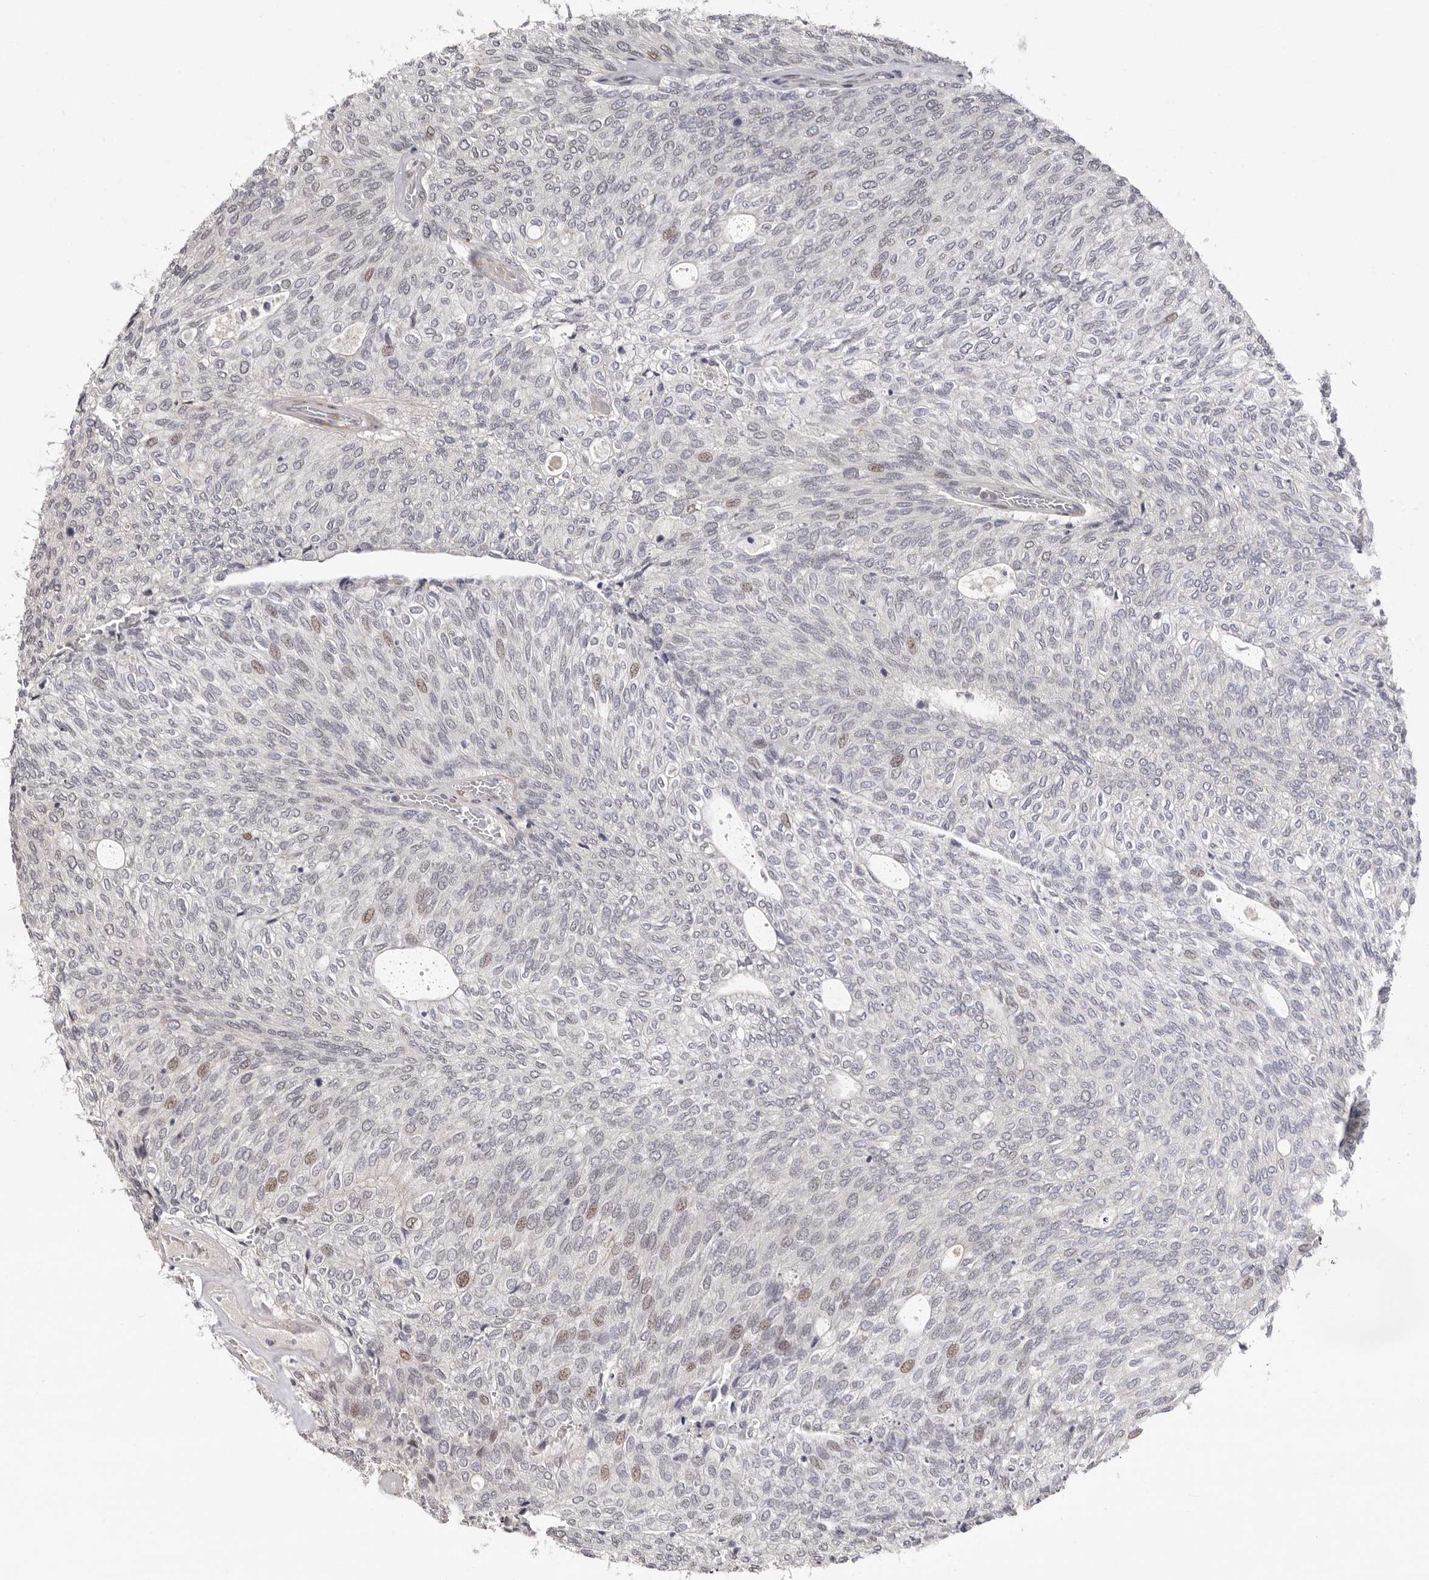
{"staining": {"intensity": "weak", "quantity": "<25%", "location": "nuclear"}, "tissue": "urothelial cancer", "cell_type": "Tumor cells", "image_type": "cancer", "snomed": [{"axis": "morphology", "description": "Urothelial carcinoma, Low grade"}, {"axis": "topography", "description": "Urinary bladder"}], "caption": "Immunohistochemistry of human urothelial cancer reveals no expression in tumor cells. (DAB immunohistochemistry (IHC) visualized using brightfield microscopy, high magnification).", "gene": "GLRX3", "patient": {"sex": "female", "age": 79}}